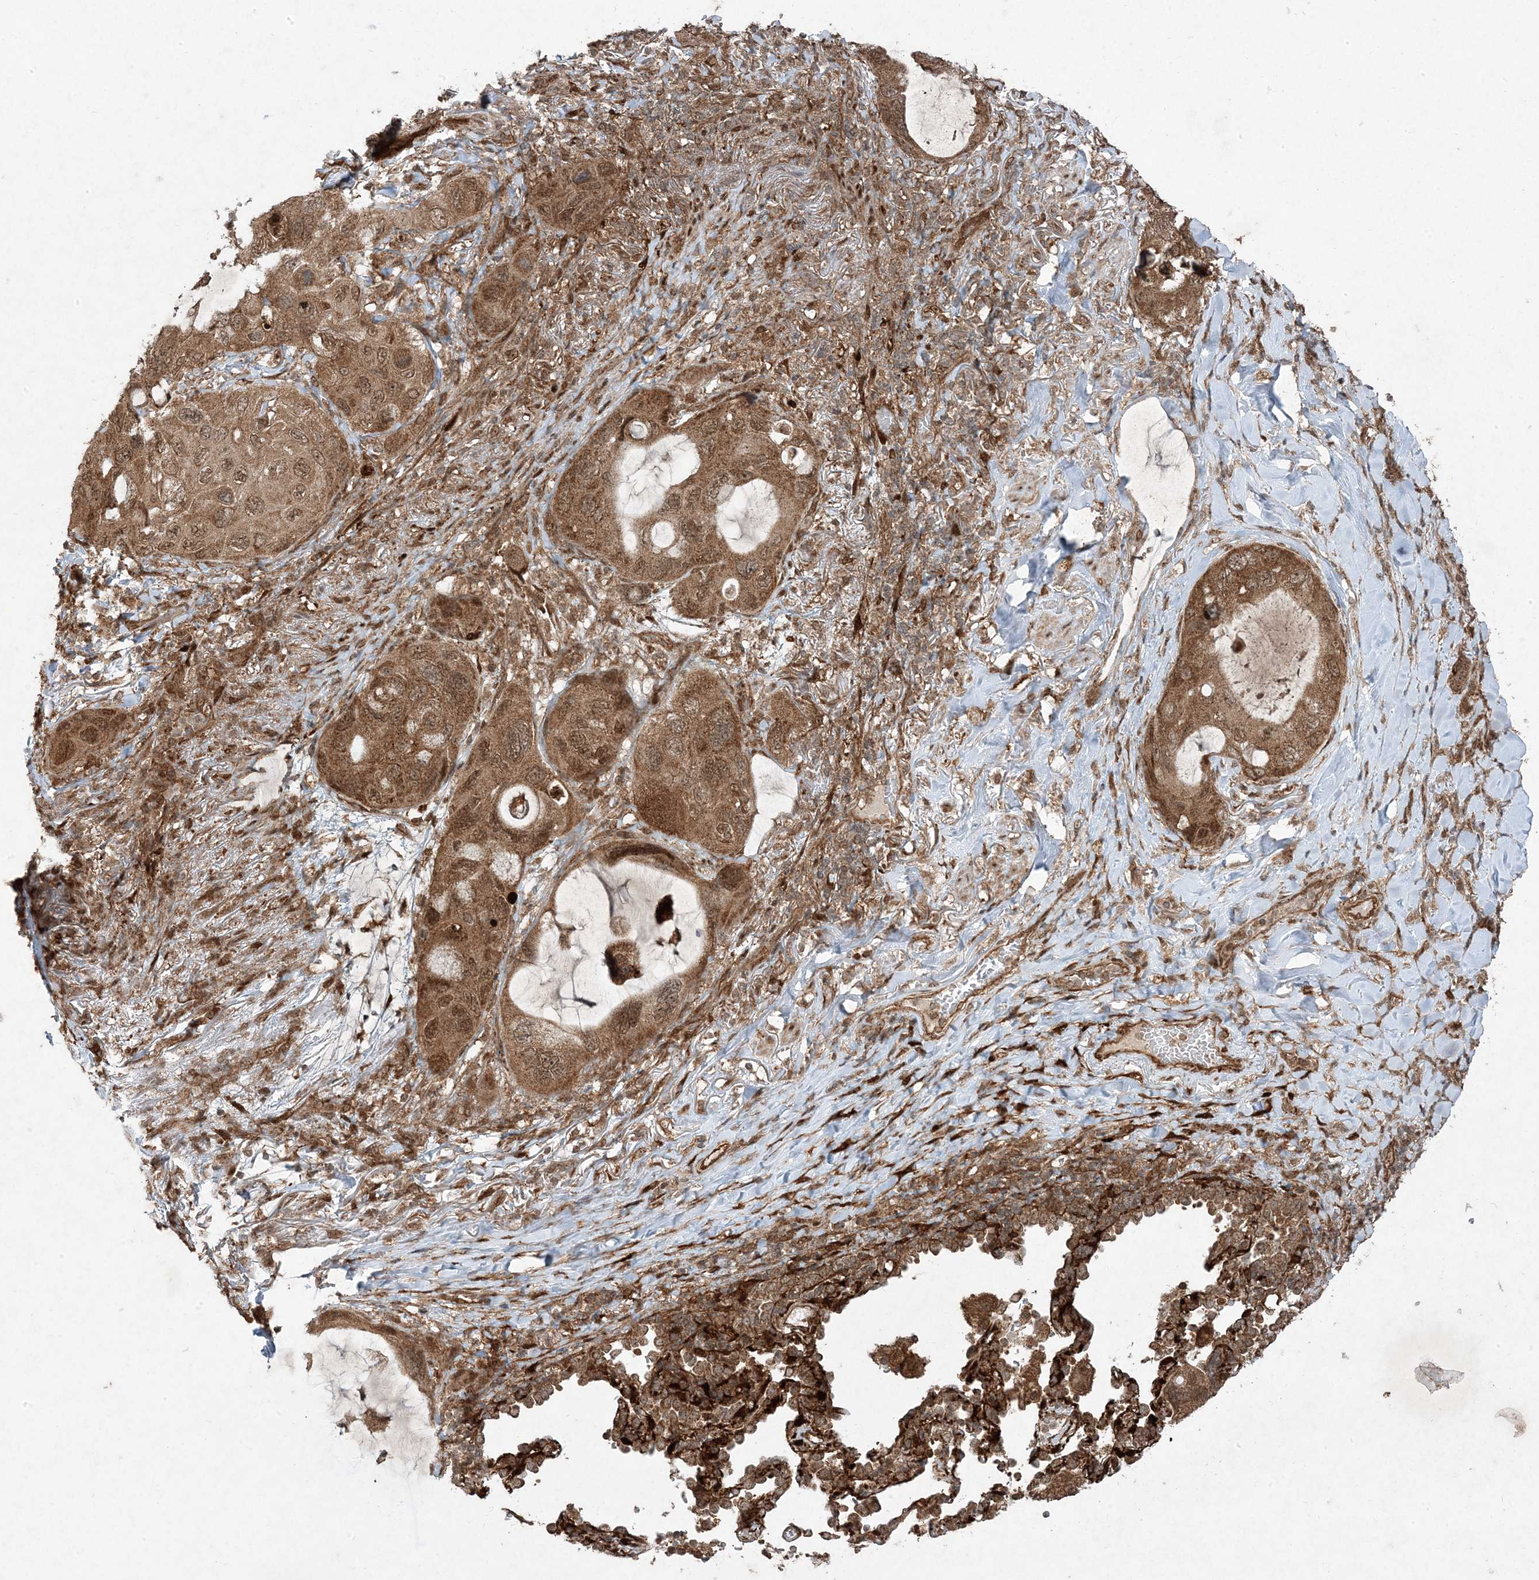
{"staining": {"intensity": "moderate", "quantity": ">75%", "location": "cytoplasmic/membranous,nuclear"}, "tissue": "lung cancer", "cell_type": "Tumor cells", "image_type": "cancer", "snomed": [{"axis": "morphology", "description": "Squamous cell carcinoma, NOS"}, {"axis": "topography", "description": "Lung"}], "caption": "Immunohistochemistry (IHC) (DAB) staining of human lung squamous cell carcinoma exhibits moderate cytoplasmic/membranous and nuclear protein staining in approximately >75% of tumor cells.", "gene": "PLEKHM2", "patient": {"sex": "female", "age": 73}}